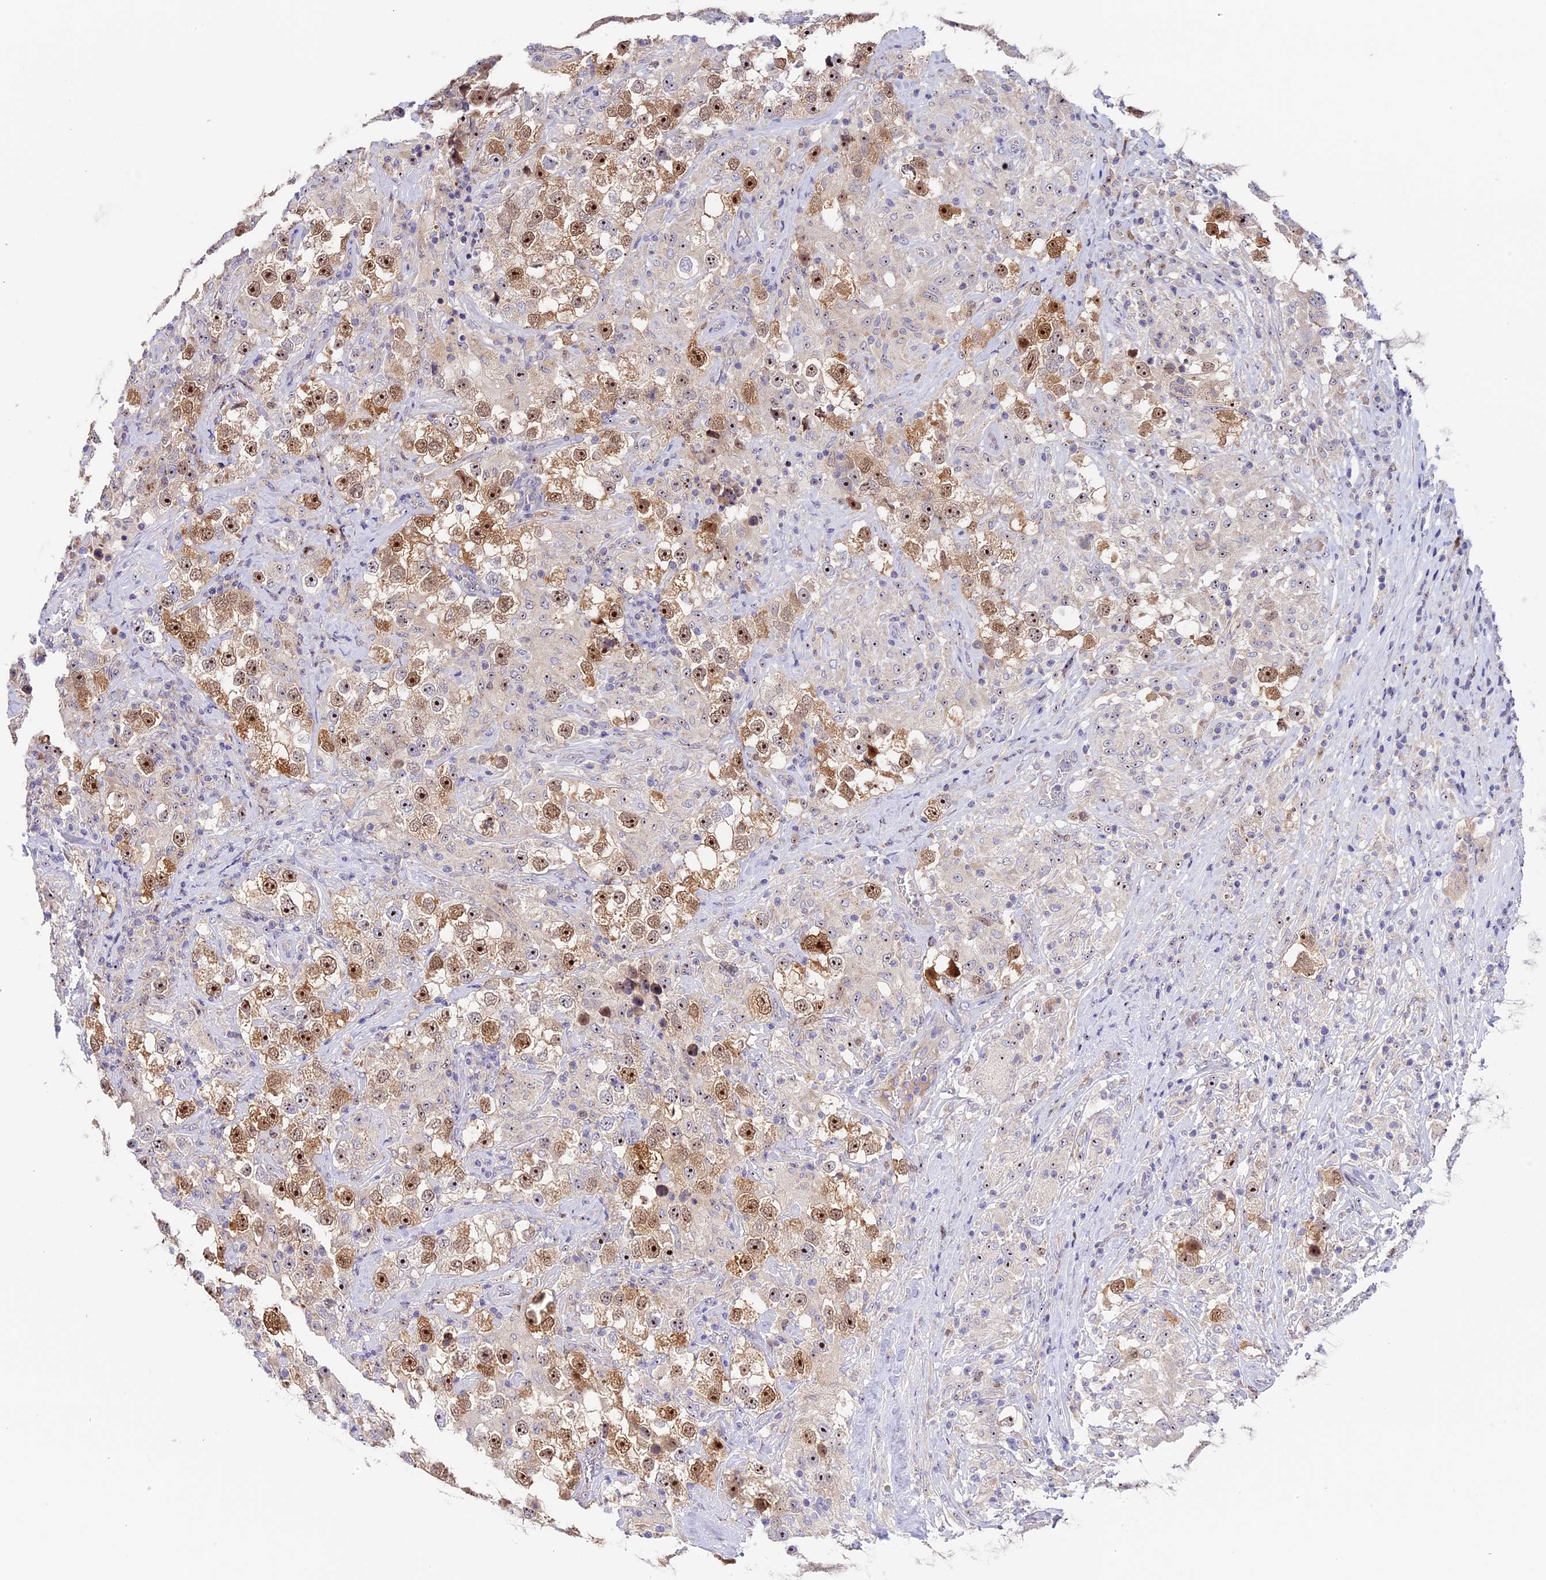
{"staining": {"intensity": "moderate", "quantity": ">75%", "location": "cytoplasmic/membranous,nuclear"}, "tissue": "testis cancer", "cell_type": "Tumor cells", "image_type": "cancer", "snomed": [{"axis": "morphology", "description": "Seminoma, NOS"}, {"axis": "topography", "description": "Testis"}], "caption": "Human testis cancer (seminoma) stained with a brown dye demonstrates moderate cytoplasmic/membranous and nuclear positive expression in about >75% of tumor cells.", "gene": "RAD51", "patient": {"sex": "male", "age": 46}}